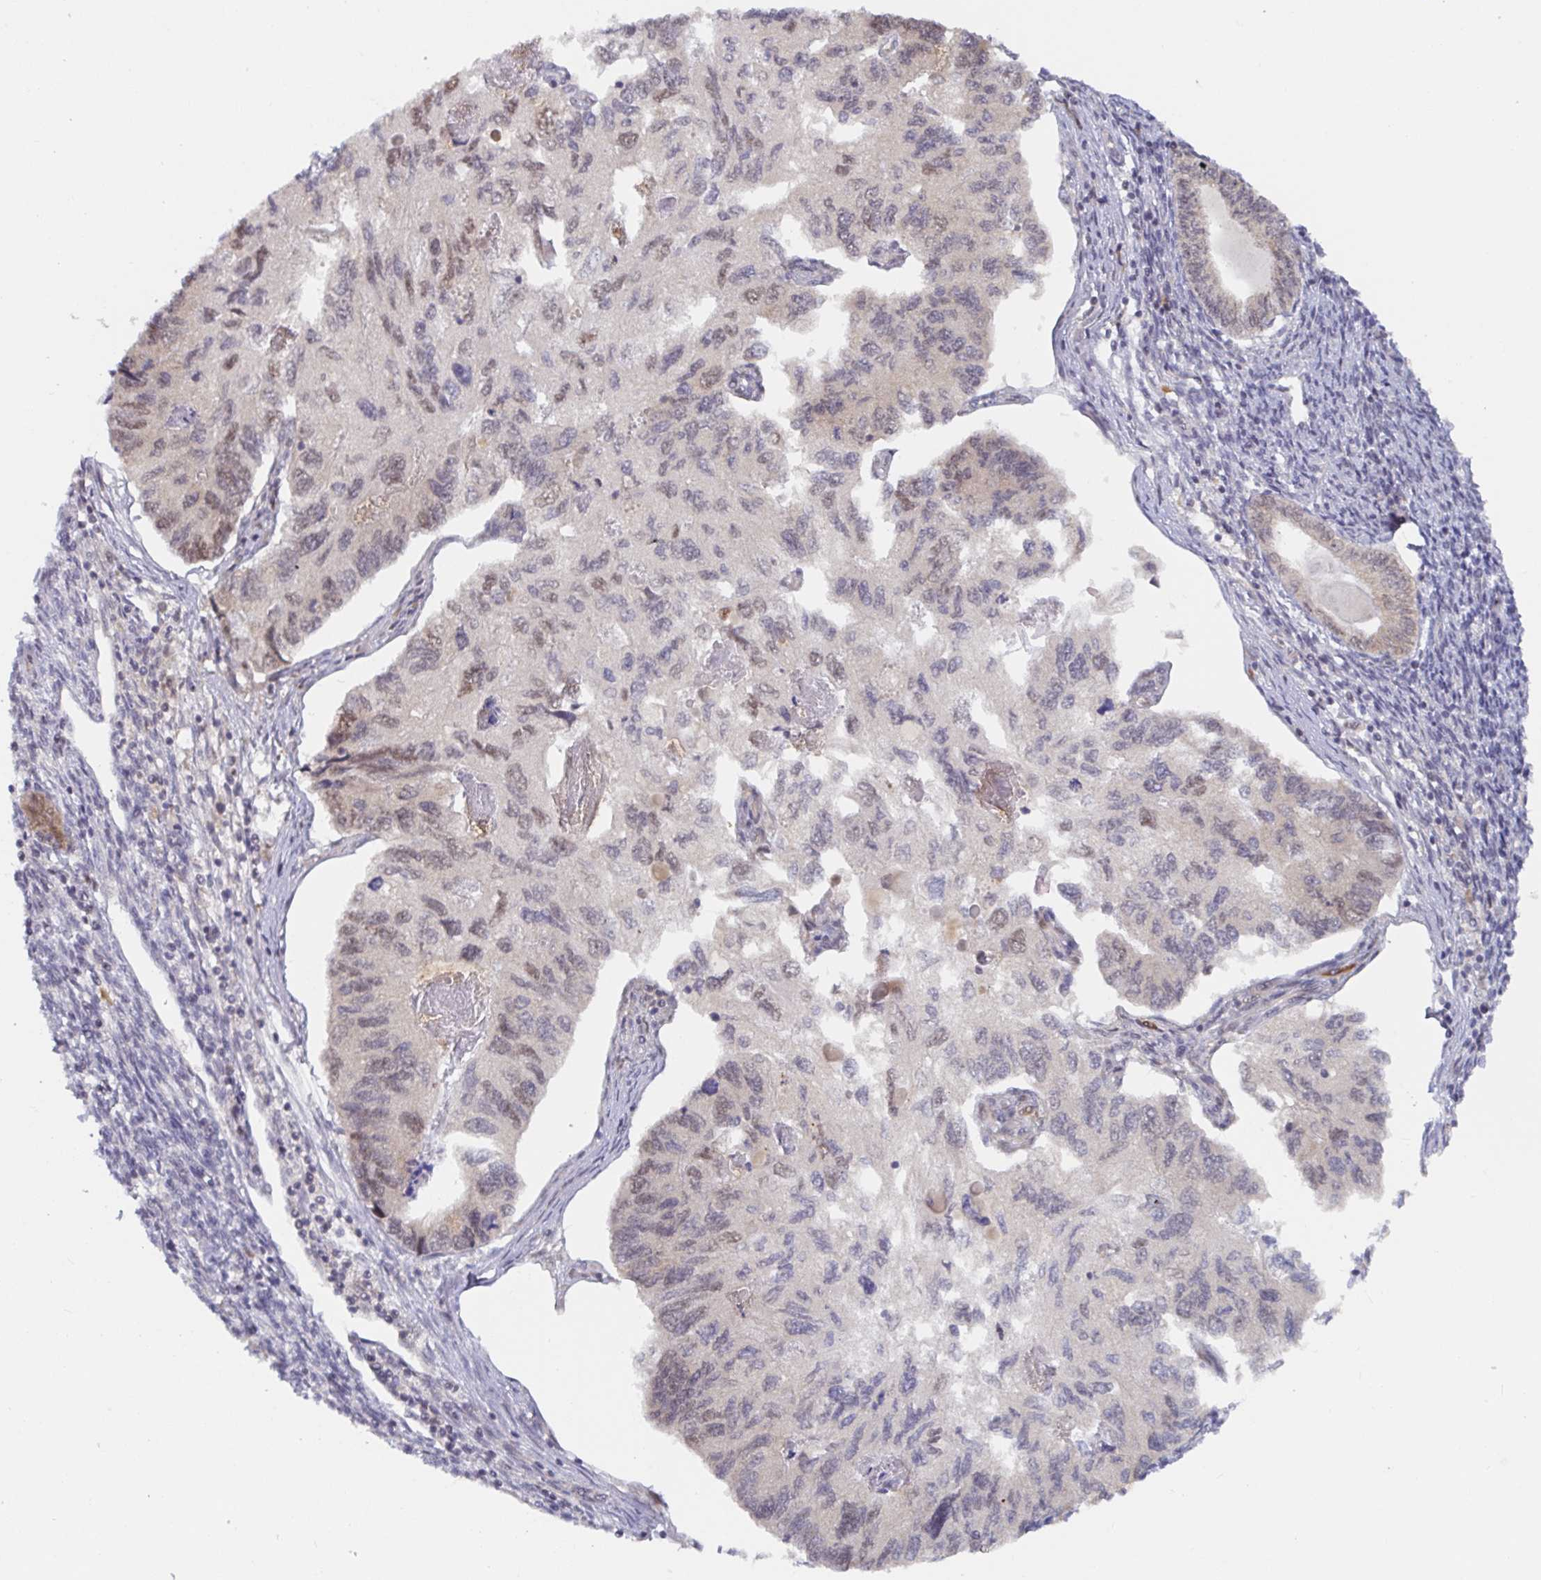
{"staining": {"intensity": "weak", "quantity": "<25%", "location": "cytoplasmic/membranous"}, "tissue": "endometrial cancer", "cell_type": "Tumor cells", "image_type": "cancer", "snomed": [{"axis": "morphology", "description": "Carcinoma, NOS"}, {"axis": "topography", "description": "Uterus"}], "caption": "High magnification brightfield microscopy of endometrial cancer (carcinoma) stained with DAB (brown) and counterstained with hematoxylin (blue): tumor cells show no significant positivity.", "gene": "ALG1", "patient": {"sex": "female", "age": 76}}